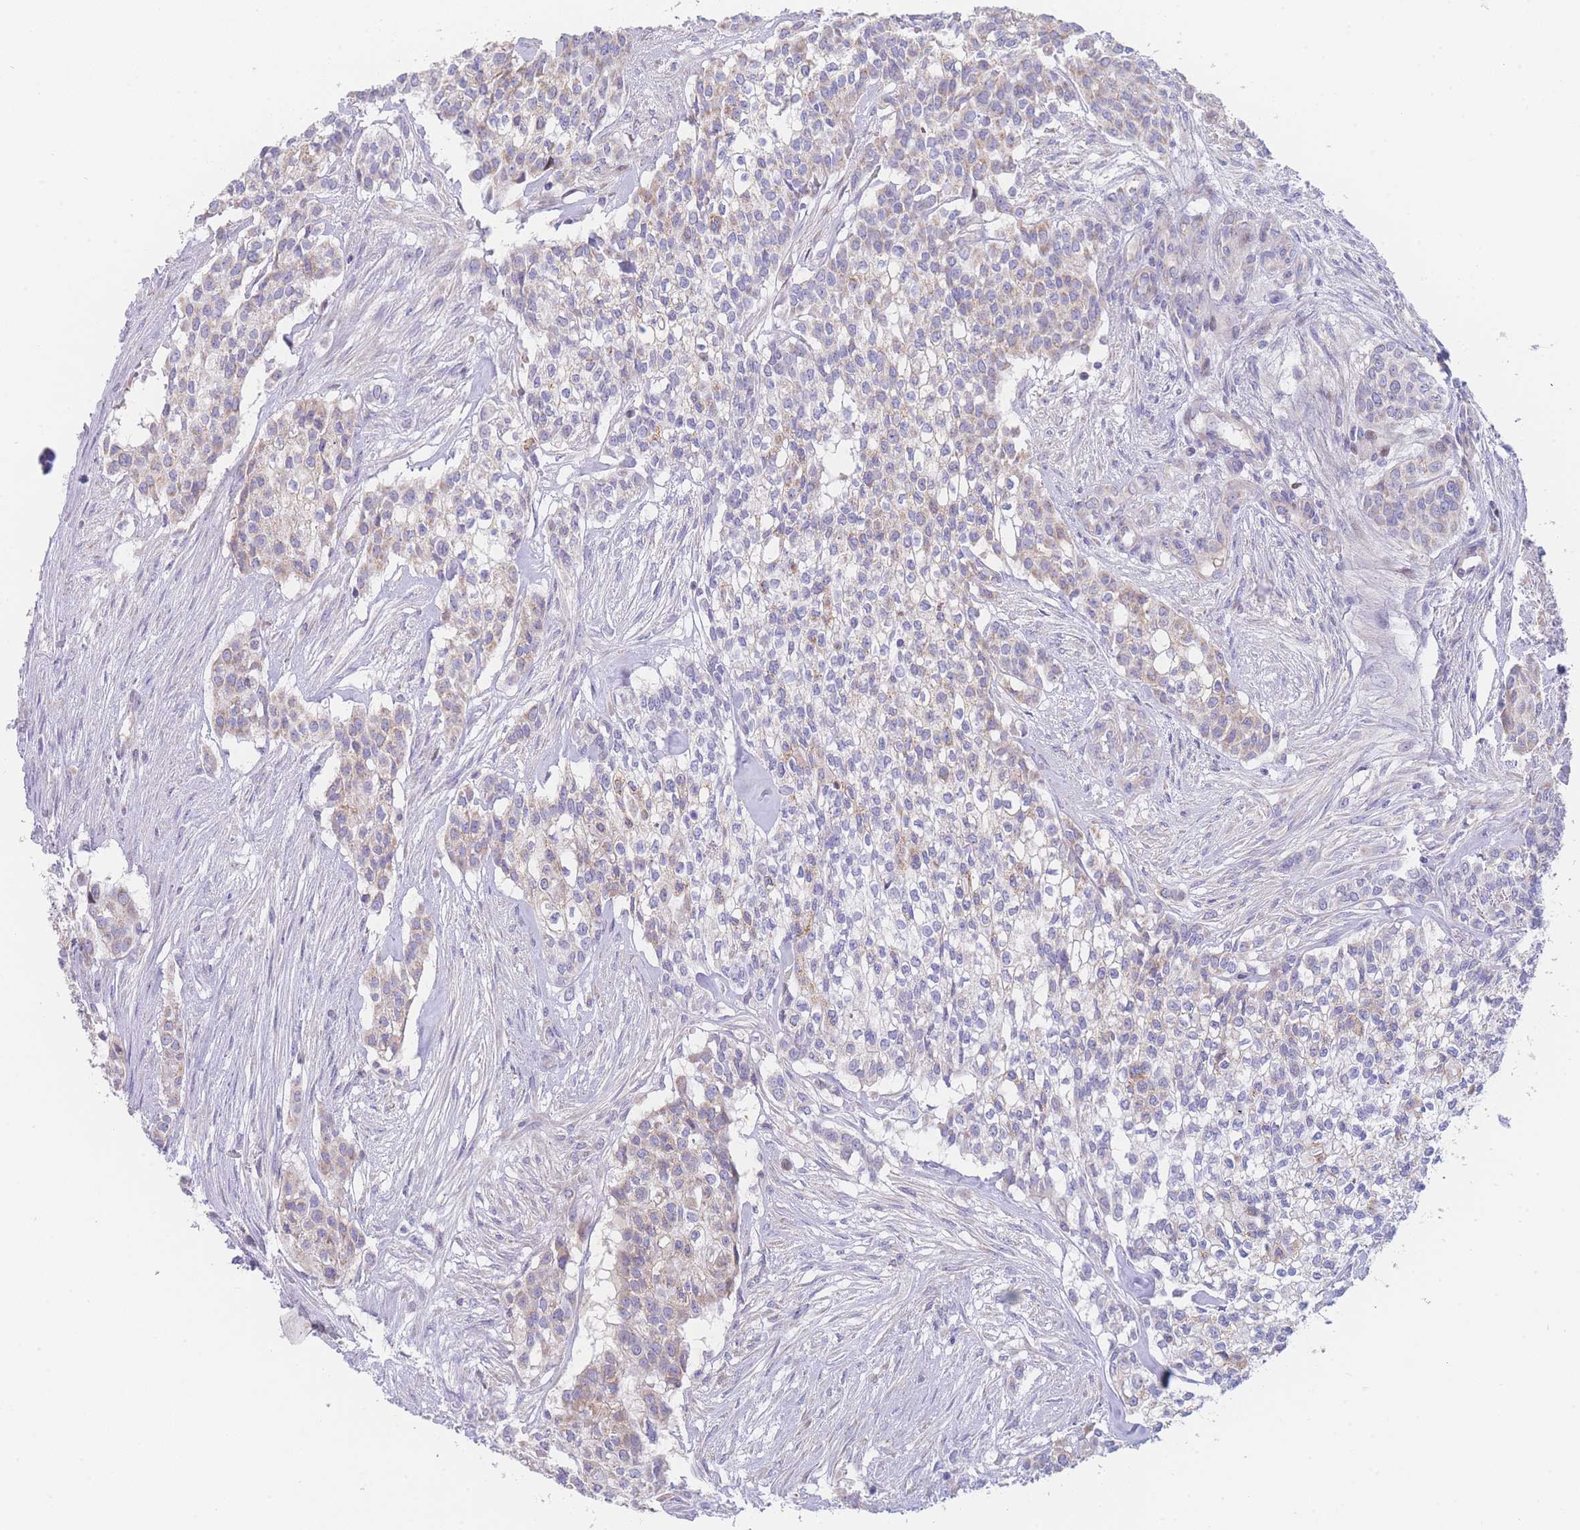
{"staining": {"intensity": "weak", "quantity": "<25%", "location": "cytoplasmic/membranous"}, "tissue": "head and neck cancer", "cell_type": "Tumor cells", "image_type": "cancer", "snomed": [{"axis": "morphology", "description": "Adenocarcinoma, NOS"}, {"axis": "topography", "description": "Head-Neck"}], "caption": "Tumor cells show no significant expression in head and neck cancer.", "gene": "GPAM", "patient": {"sex": "male", "age": 81}}